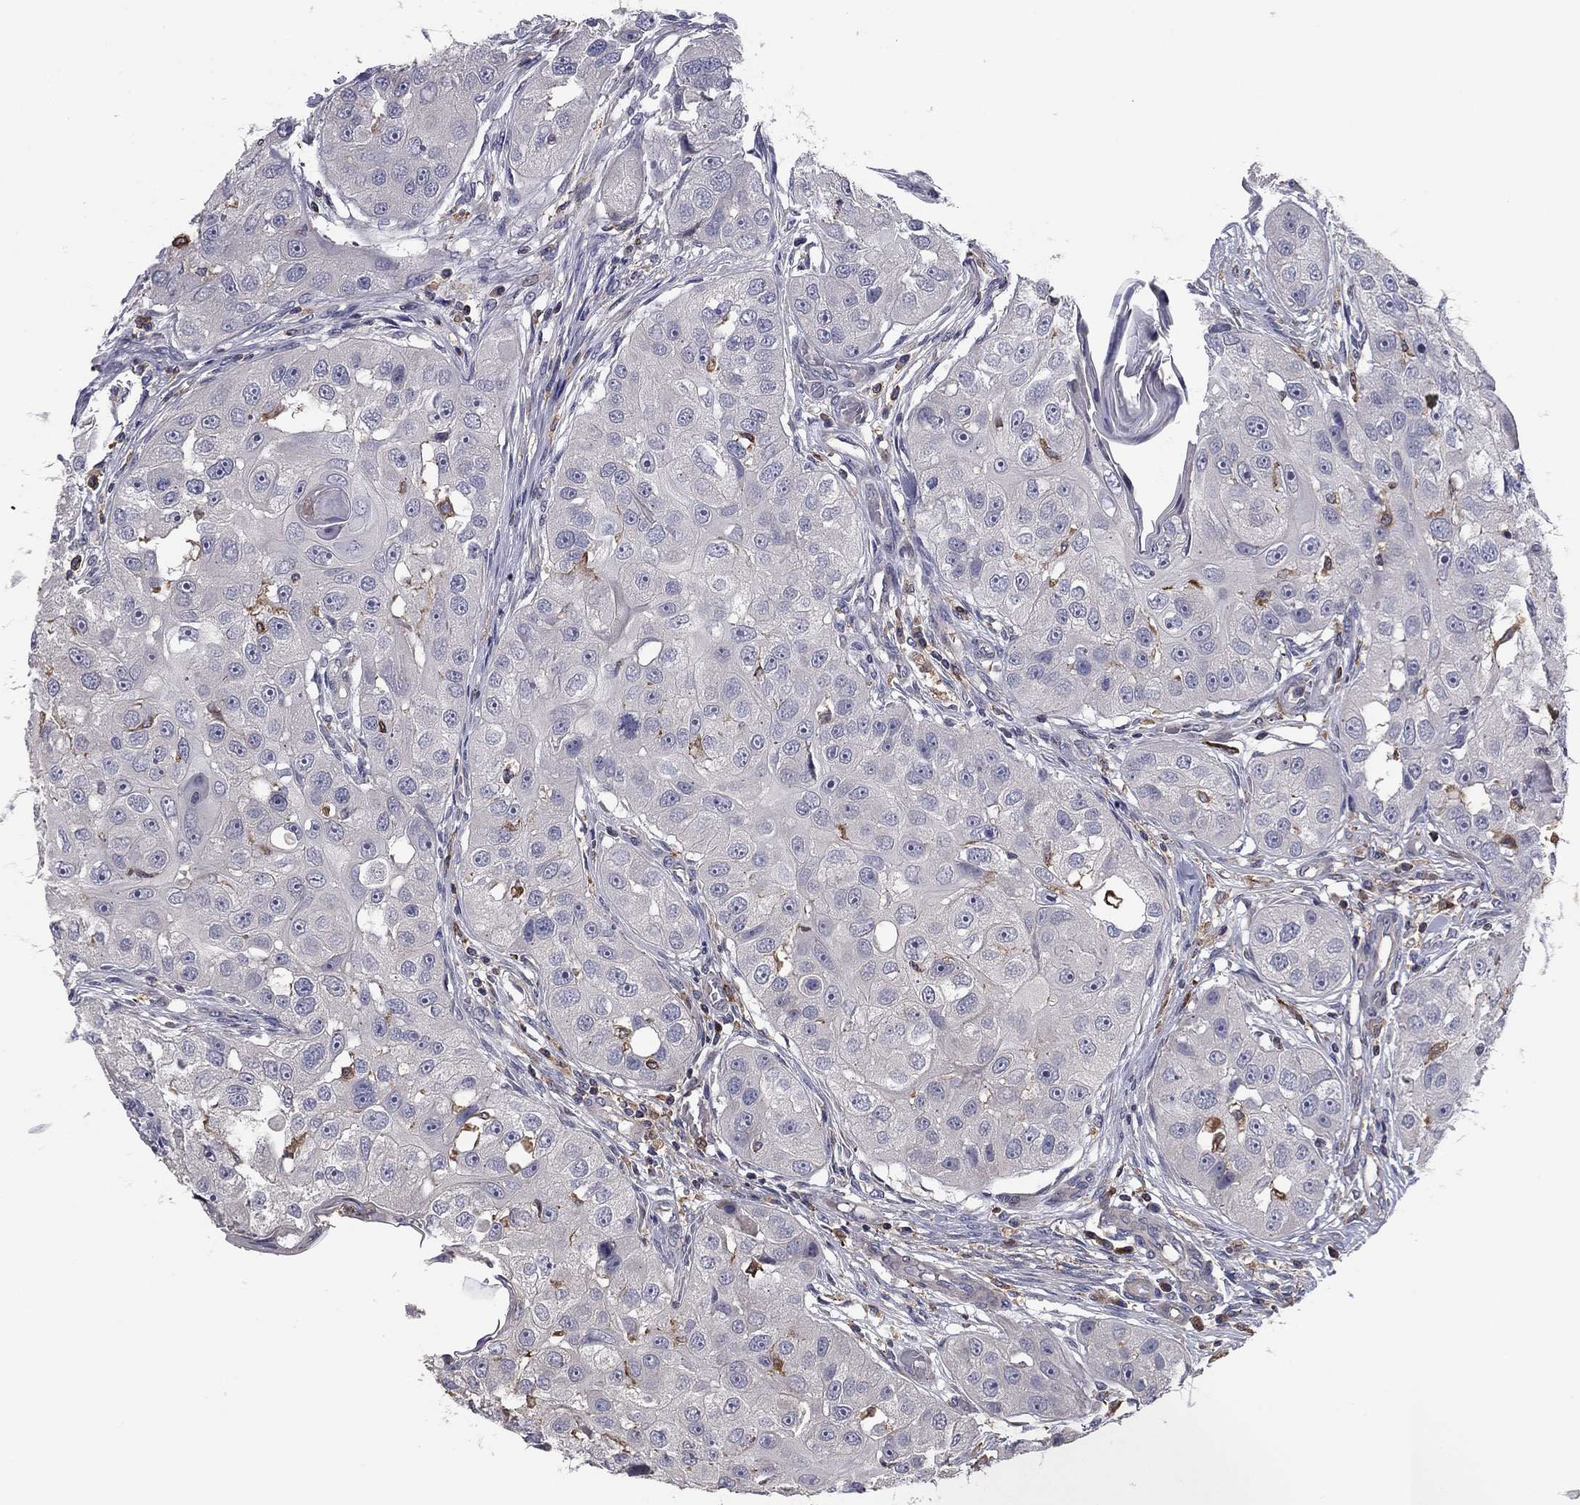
{"staining": {"intensity": "negative", "quantity": "none", "location": "none"}, "tissue": "head and neck cancer", "cell_type": "Tumor cells", "image_type": "cancer", "snomed": [{"axis": "morphology", "description": "Normal tissue, NOS"}, {"axis": "morphology", "description": "Squamous cell carcinoma, NOS"}, {"axis": "topography", "description": "Skeletal muscle"}, {"axis": "topography", "description": "Head-Neck"}], "caption": "An immunohistochemistry image of head and neck cancer (squamous cell carcinoma) is shown. There is no staining in tumor cells of head and neck cancer (squamous cell carcinoma). (Immunohistochemistry, brightfield microscopy, high magnification).", "gene": "PLCB2", "patient": {"sex": "male", "age": 51}}